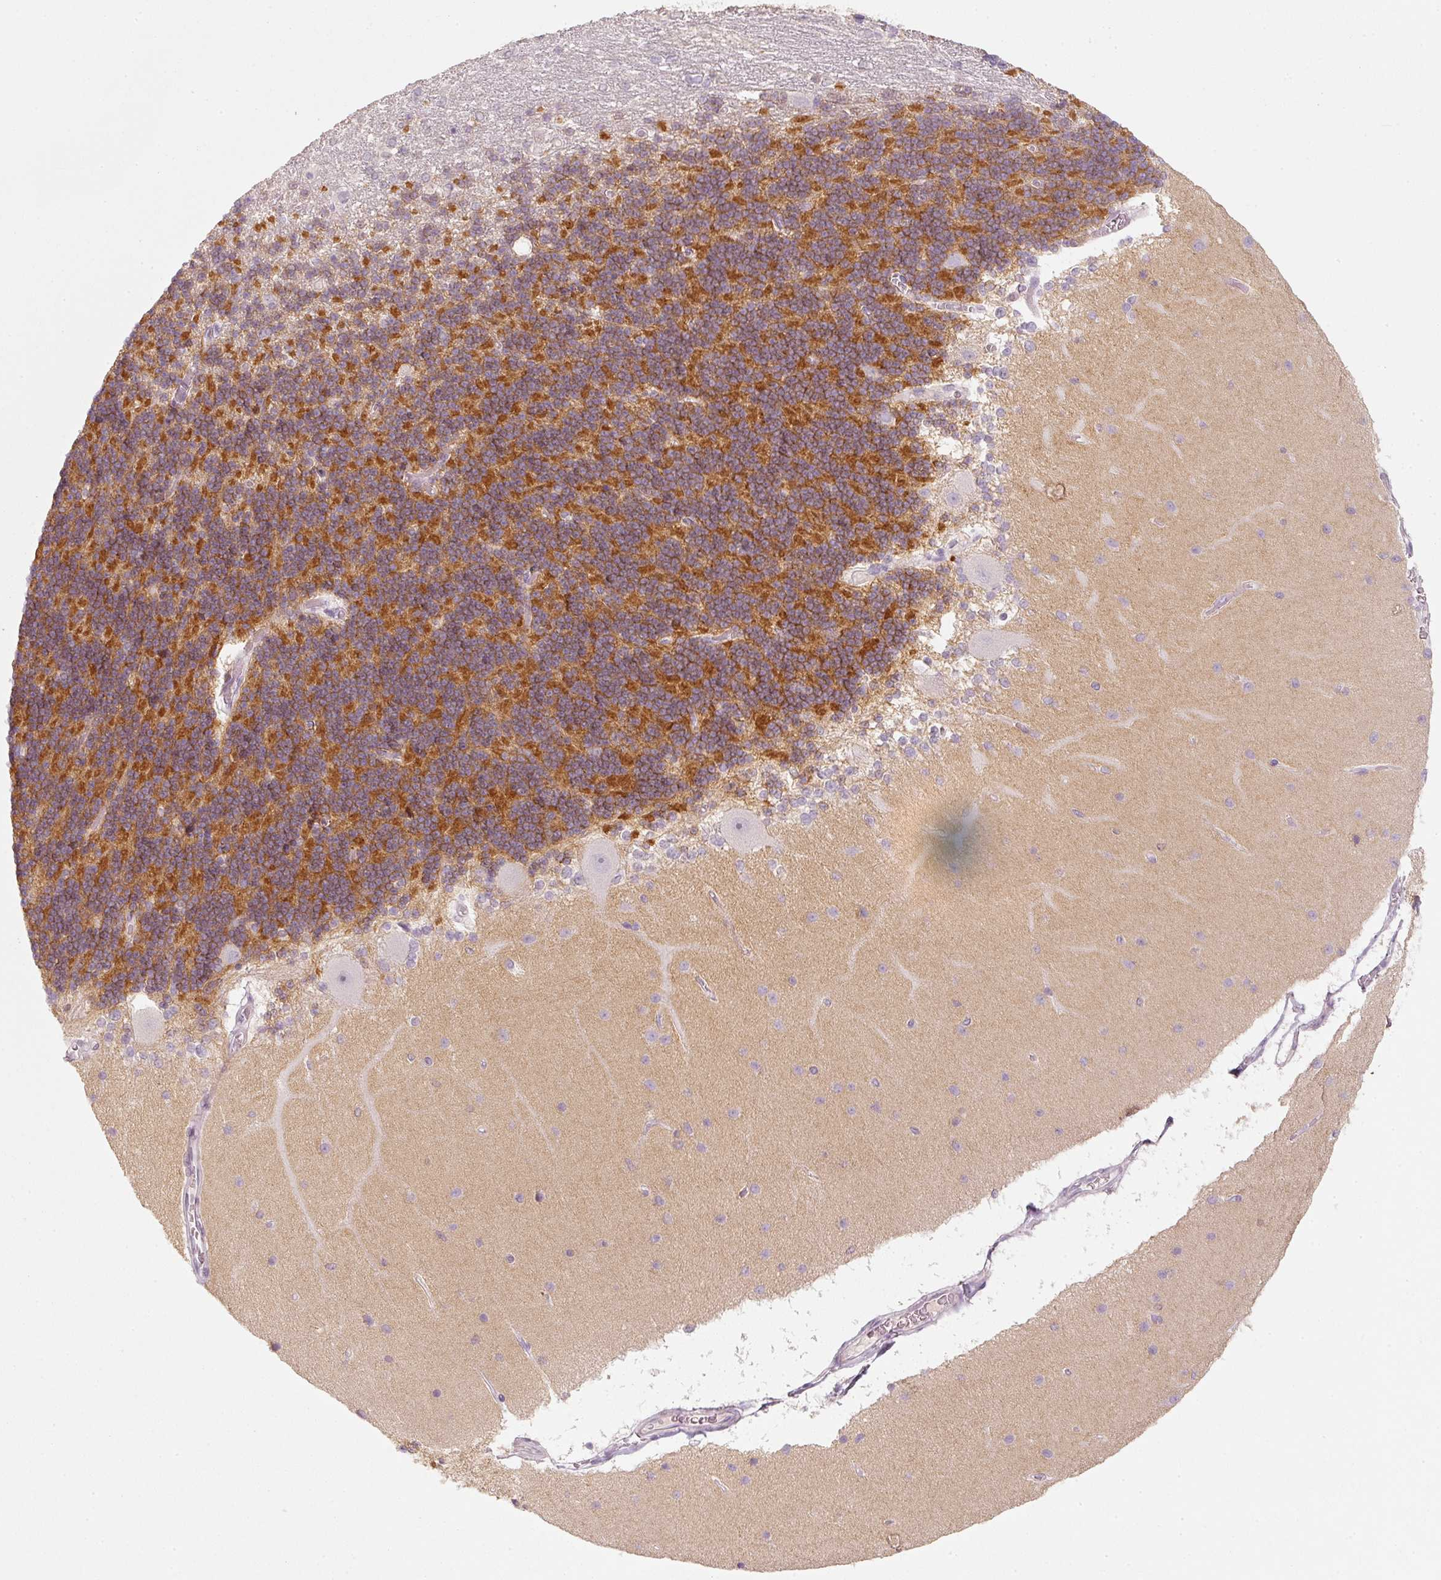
{"staining": {"intensity": "strong", "quantity": ">75%", "location": "cytoplasmic/membranous"}, "tissue": "cerebellum", "cell_type": "Cells in granular layer", "image_type": "normal", "snomed": [{"axis": "morphology", "description": "Normal tissue, NOS"}, {"axis": "topography", "description": "Cerebellum"}], "caption": "Immunohistochemical staining of benign cerebellum demonstrates high levels of strong cytoplasmic/membranous staining in approximately >75% of cells in granular layer.", "gene": "STEAP1", "patient": {"sex": "female", "age": 54}}